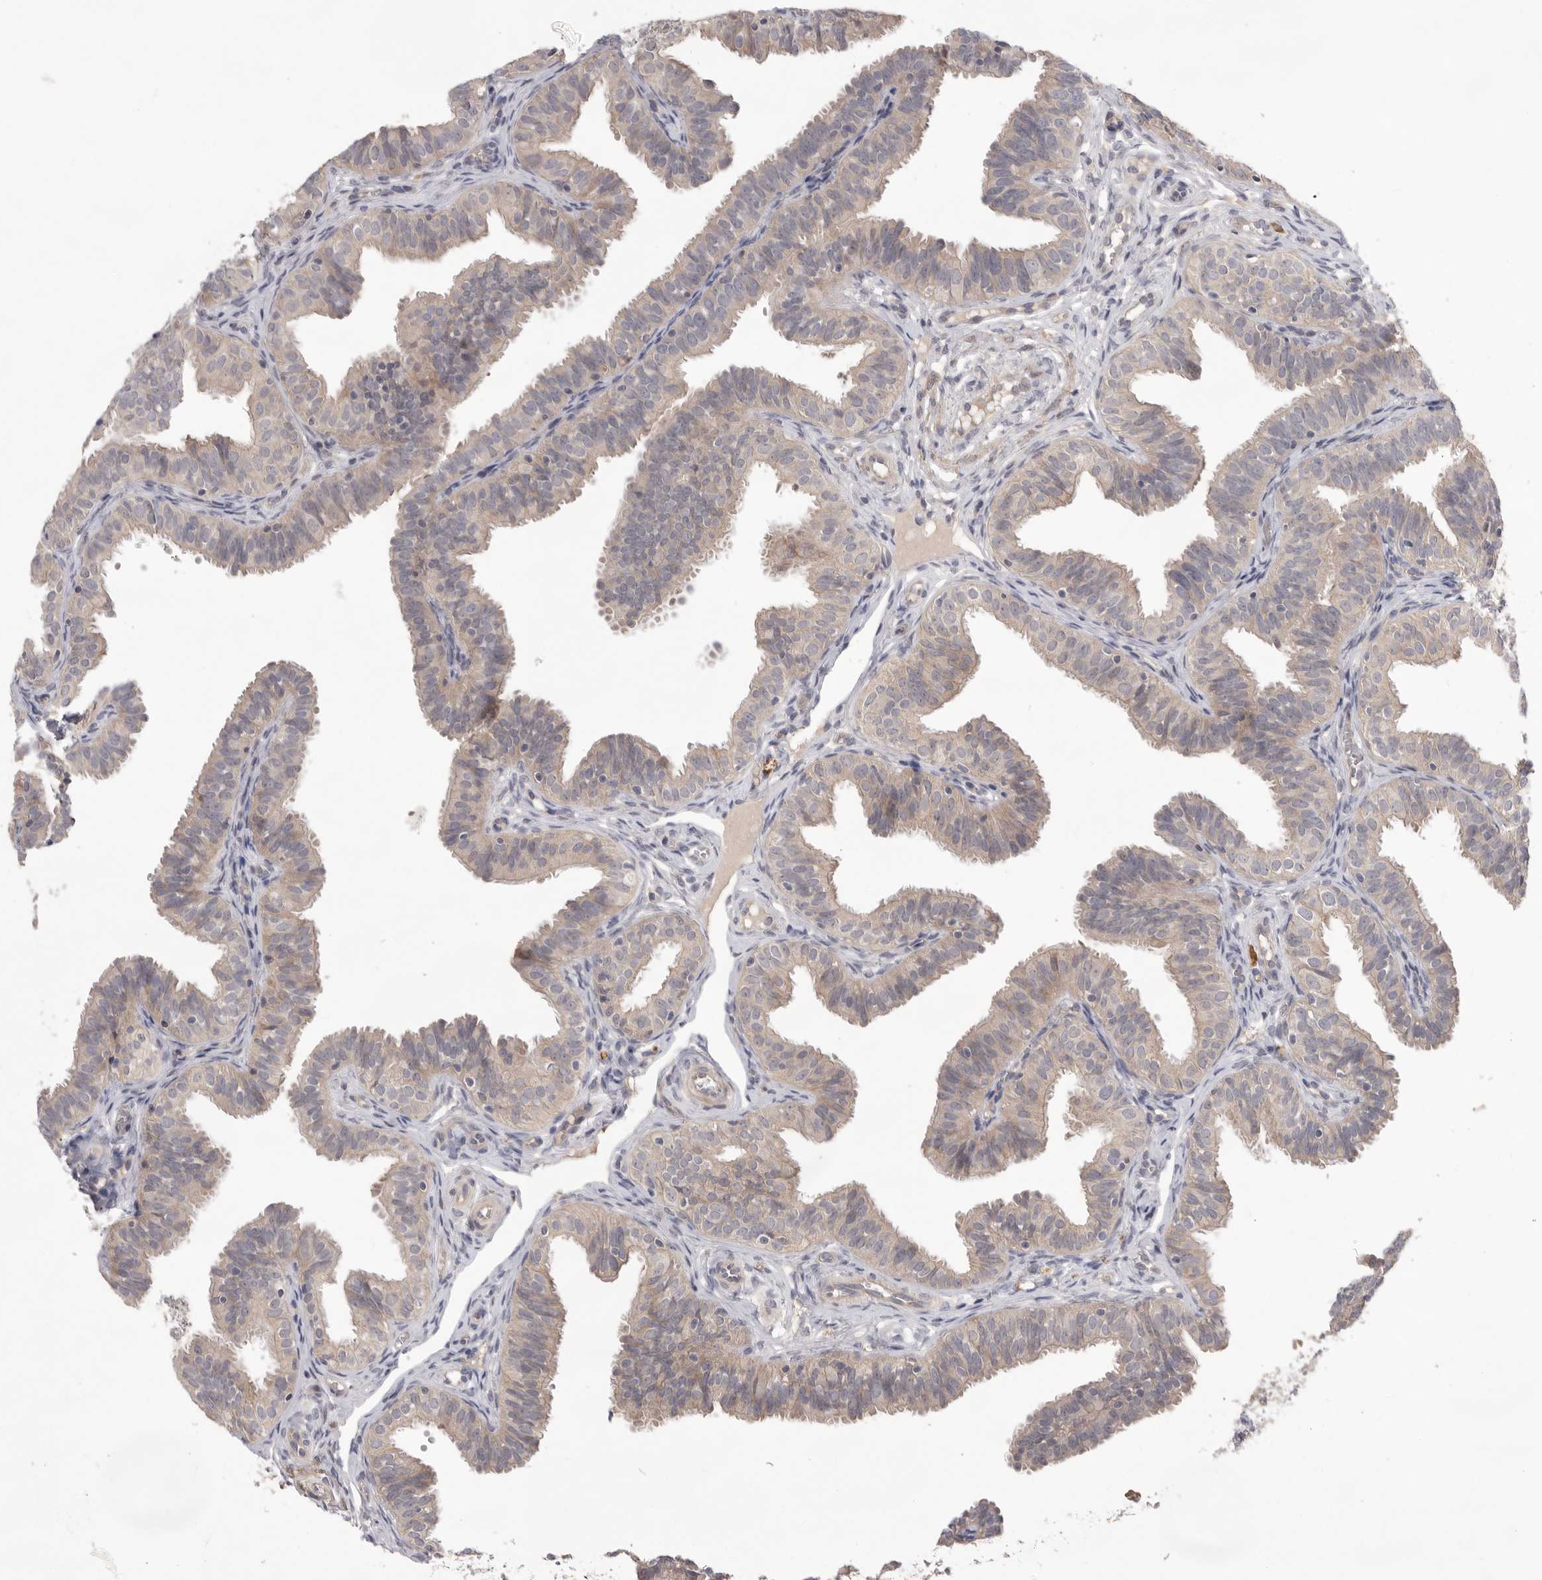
{"staining": {"intensity": "weak", "quantity": "25%-75%", "location": "cytoplasmic/membranous"}, "tissue": "fallopian tube", "cell_type": "Glandular cells", "image_type": "normal", "snomed": [{"axis": "morphology", "description": "Normal tissue, NOS"}, {"axis": "topography", "description": "Fallopian tube"}], "caption": "Protein staining of normal fallopian tube reveals weak cytoplasmic/membranous staining in approximately 25%-75% of glandular cells.", "gene": "NRCAM", "patient": {"sex": "female", "age": 35}}